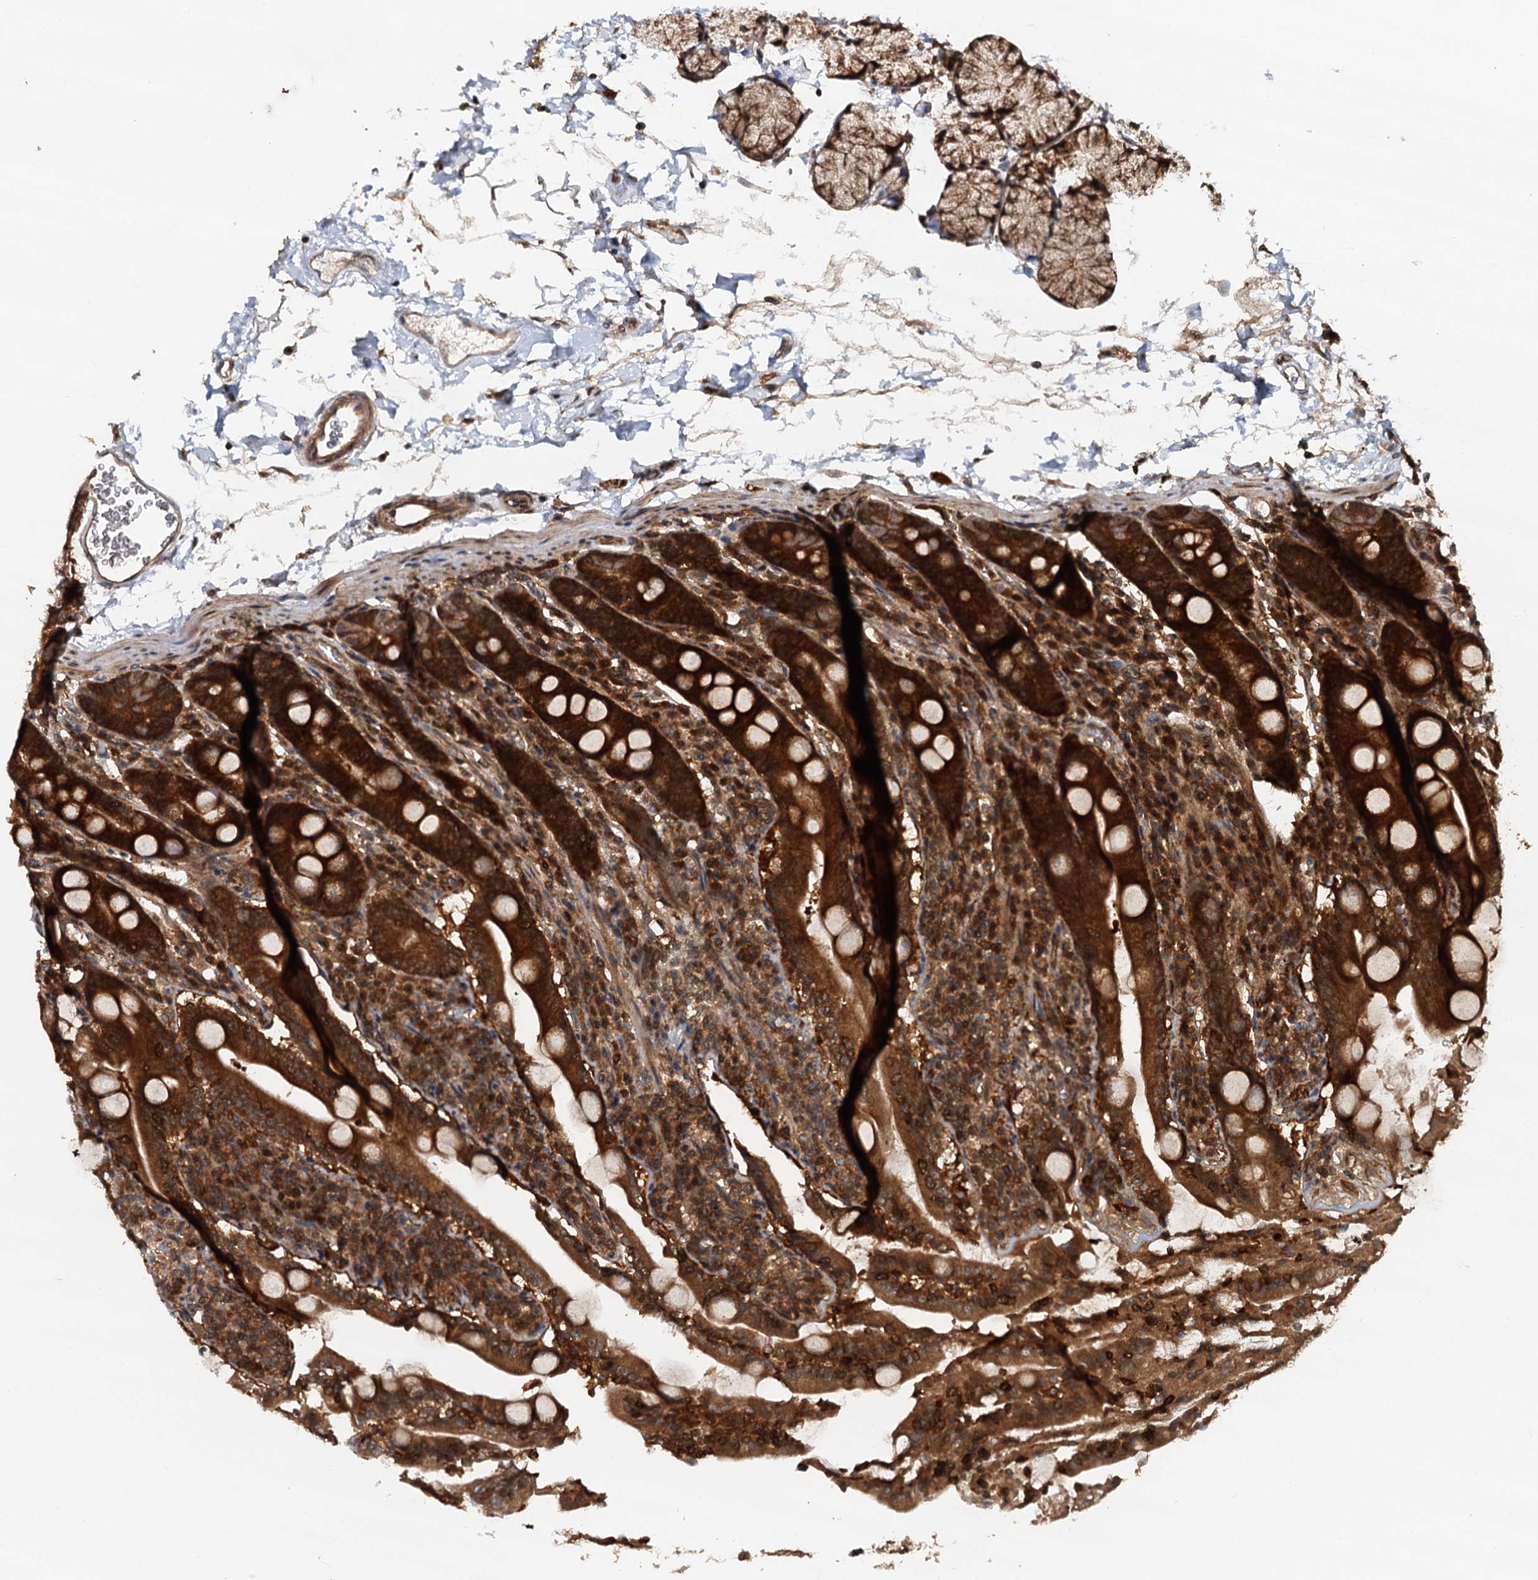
{"staining": {"intensity": "strong", "quantity": ">75%", "location": "cytoplasmic/membranous"}, "tissue": "duodenum", "cell_type": "Glandular cells", "image_type": "normal", "snomed": [{"axis": "morphology", "description": "Normal tissue, NOS"}, {"axis": "topography", "description": "Duodenum"}], "caption": "A brown stain shows strong cytoplasmic/membranous expression of a protein in glandular cells of unremarkable duodenum. The protein of interest is stained brown, and the nuclei are stained in blue (DAB (3,3'-diaminobenzidine) IHC with brightfield microscopy, high magnification).", "gene": "STUB1", "patient": {"sex": "male", "age": 35}}